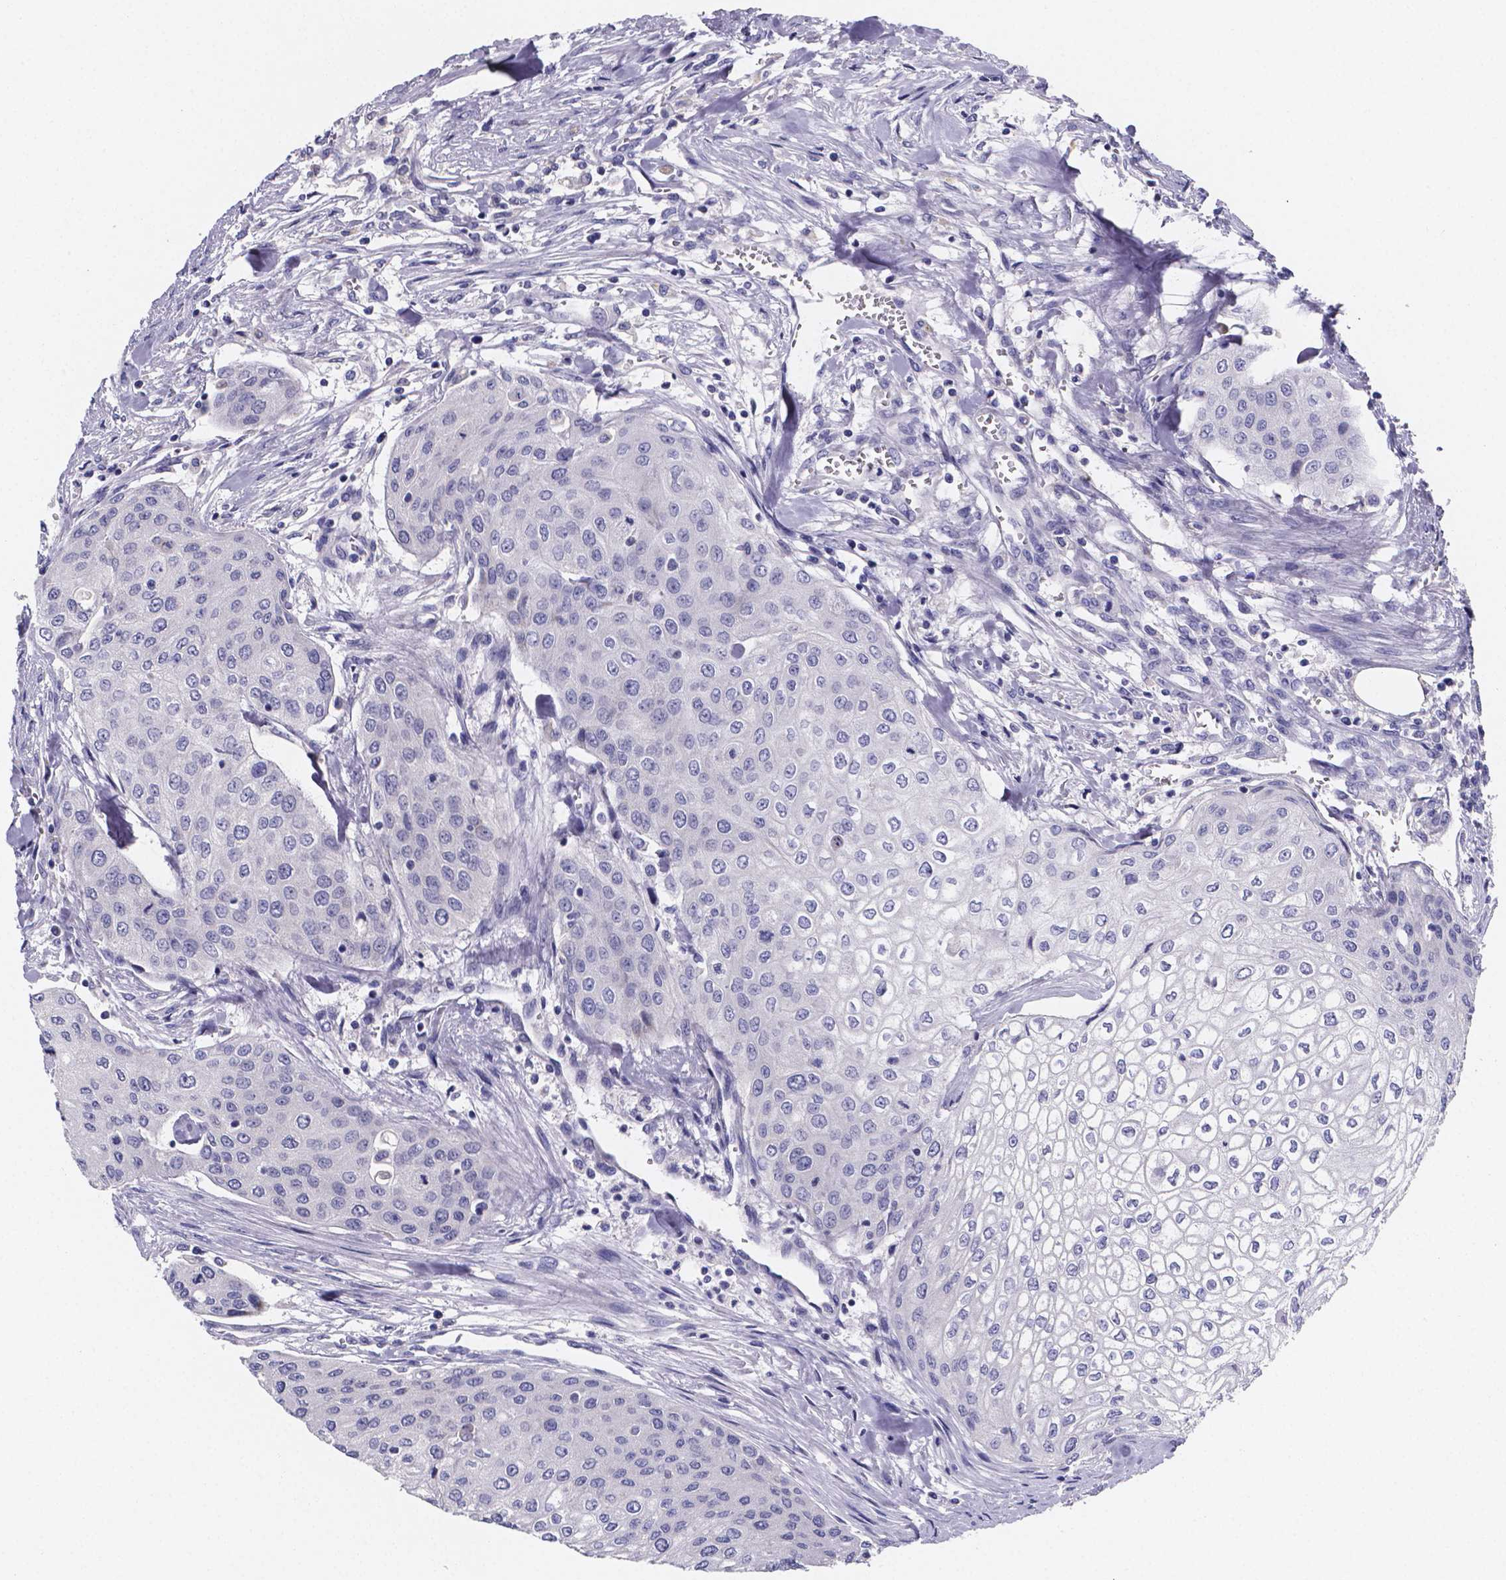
{"staining": {"intensity": "negative", "quantity": "none", "location": "none"}, "tissue": "urothelial cancer", "cell_type": "Tumor cells", "image_type": "cancer", "snomed": [{"axis": "morphology", "description": "Urothelial carcinoma, High grade"}, {"axis": "topography", "description": "Urinary bladder"}], "caption": "There is no significant expression in tumor cells of urothelial cancer.", "gene": "PAH", "patient": {"sex": "male", "age": 62}}